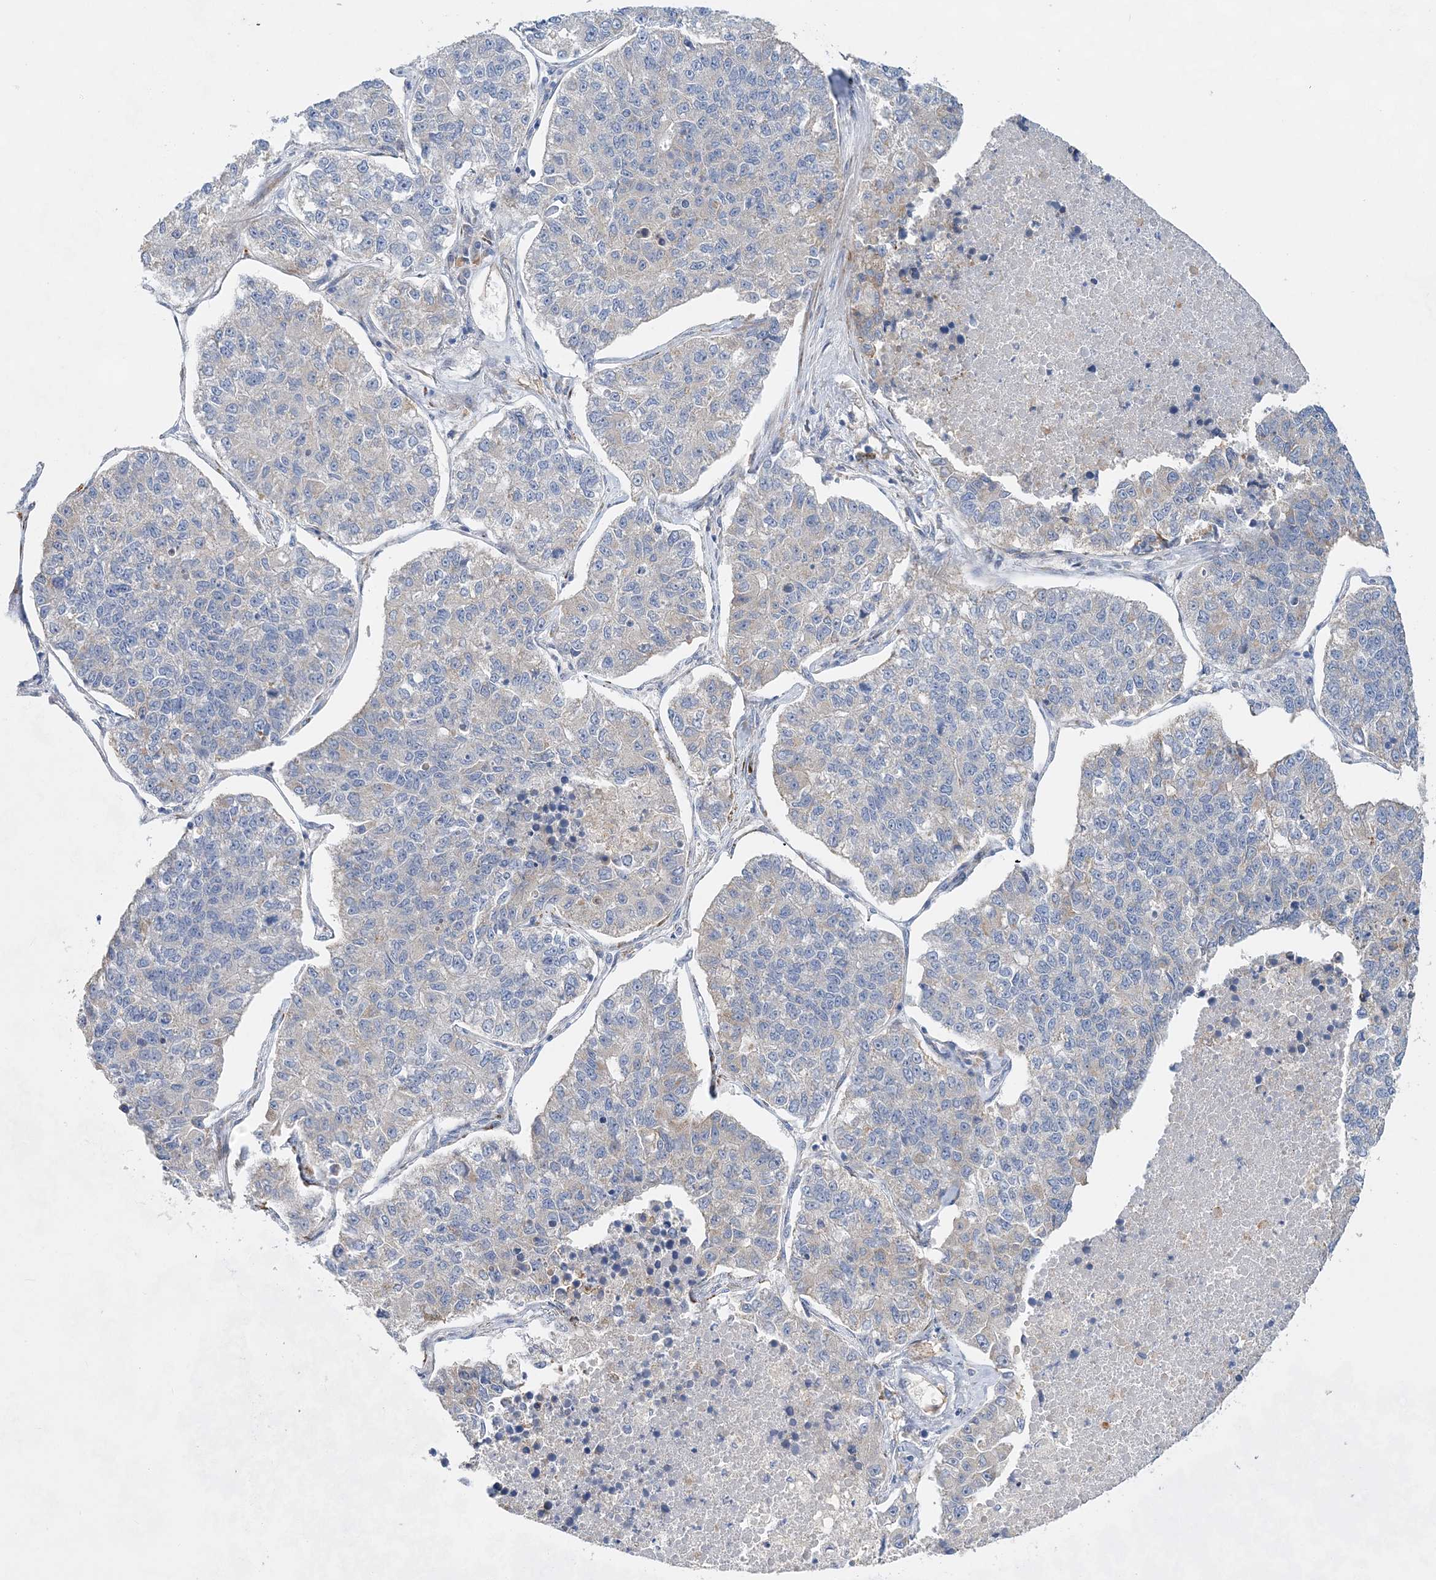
{"staining": {"intensity": "negative", "quantity": "none", "location": "none"}, "tissue": "lung cancer", "cell_type": "Tumor cells", "image_type": "cancer", "snomed": [{"axis": "morphology", "description": "Adenocarcinoma, NOS"}, {"axis": "topography", "description": "Lung"}], "caption": "The micrograph displays no staining of tumor cells in lung cancer. (Immunohistochemistry (ihc), brightfield microscopy, high magnification).", "gene": "TRAPPC13", "patient": {"sex": "male", "age": 49}}